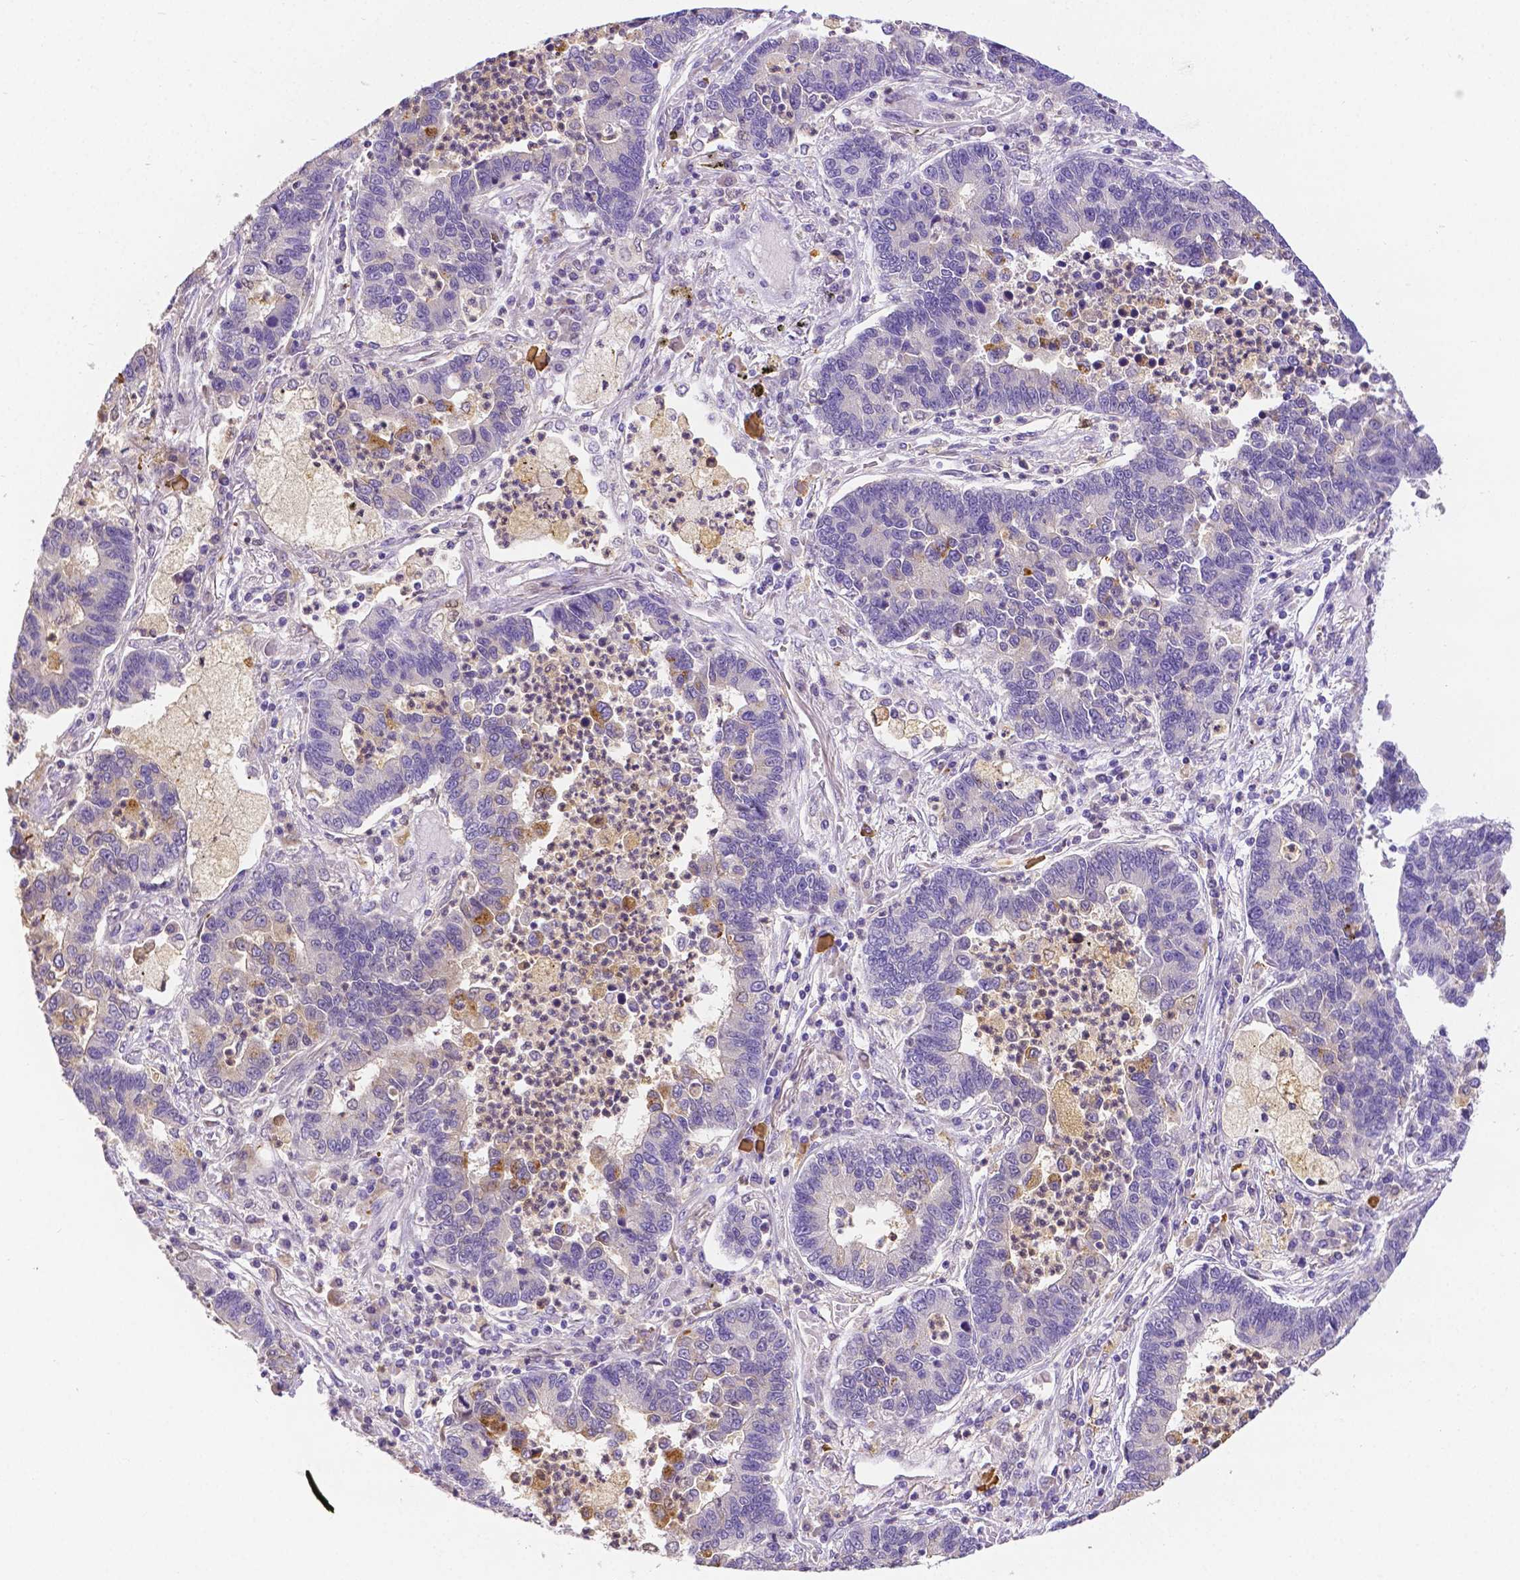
{"staining": {"intensity": "moderate", "quantity": "<25%", "location": "cytoplasmic/membranous"}, "tissue": "lung cancer", "cell_type": "Tumor cells", "image_type": "cancer", "snomed": [{"axis": "morphology", "description": "Adenocarcinoma, NOS"}, {"axis": "topography", "description": "Lung"}], "caption": "Moderate cytoplasmic/membranous expression for a protein is seen in about <25% of tumor cells of adenocarcinoma (lung) using IHC.", "gene": "NXPH2", "patient": {"sex": "female", "age": 57}}